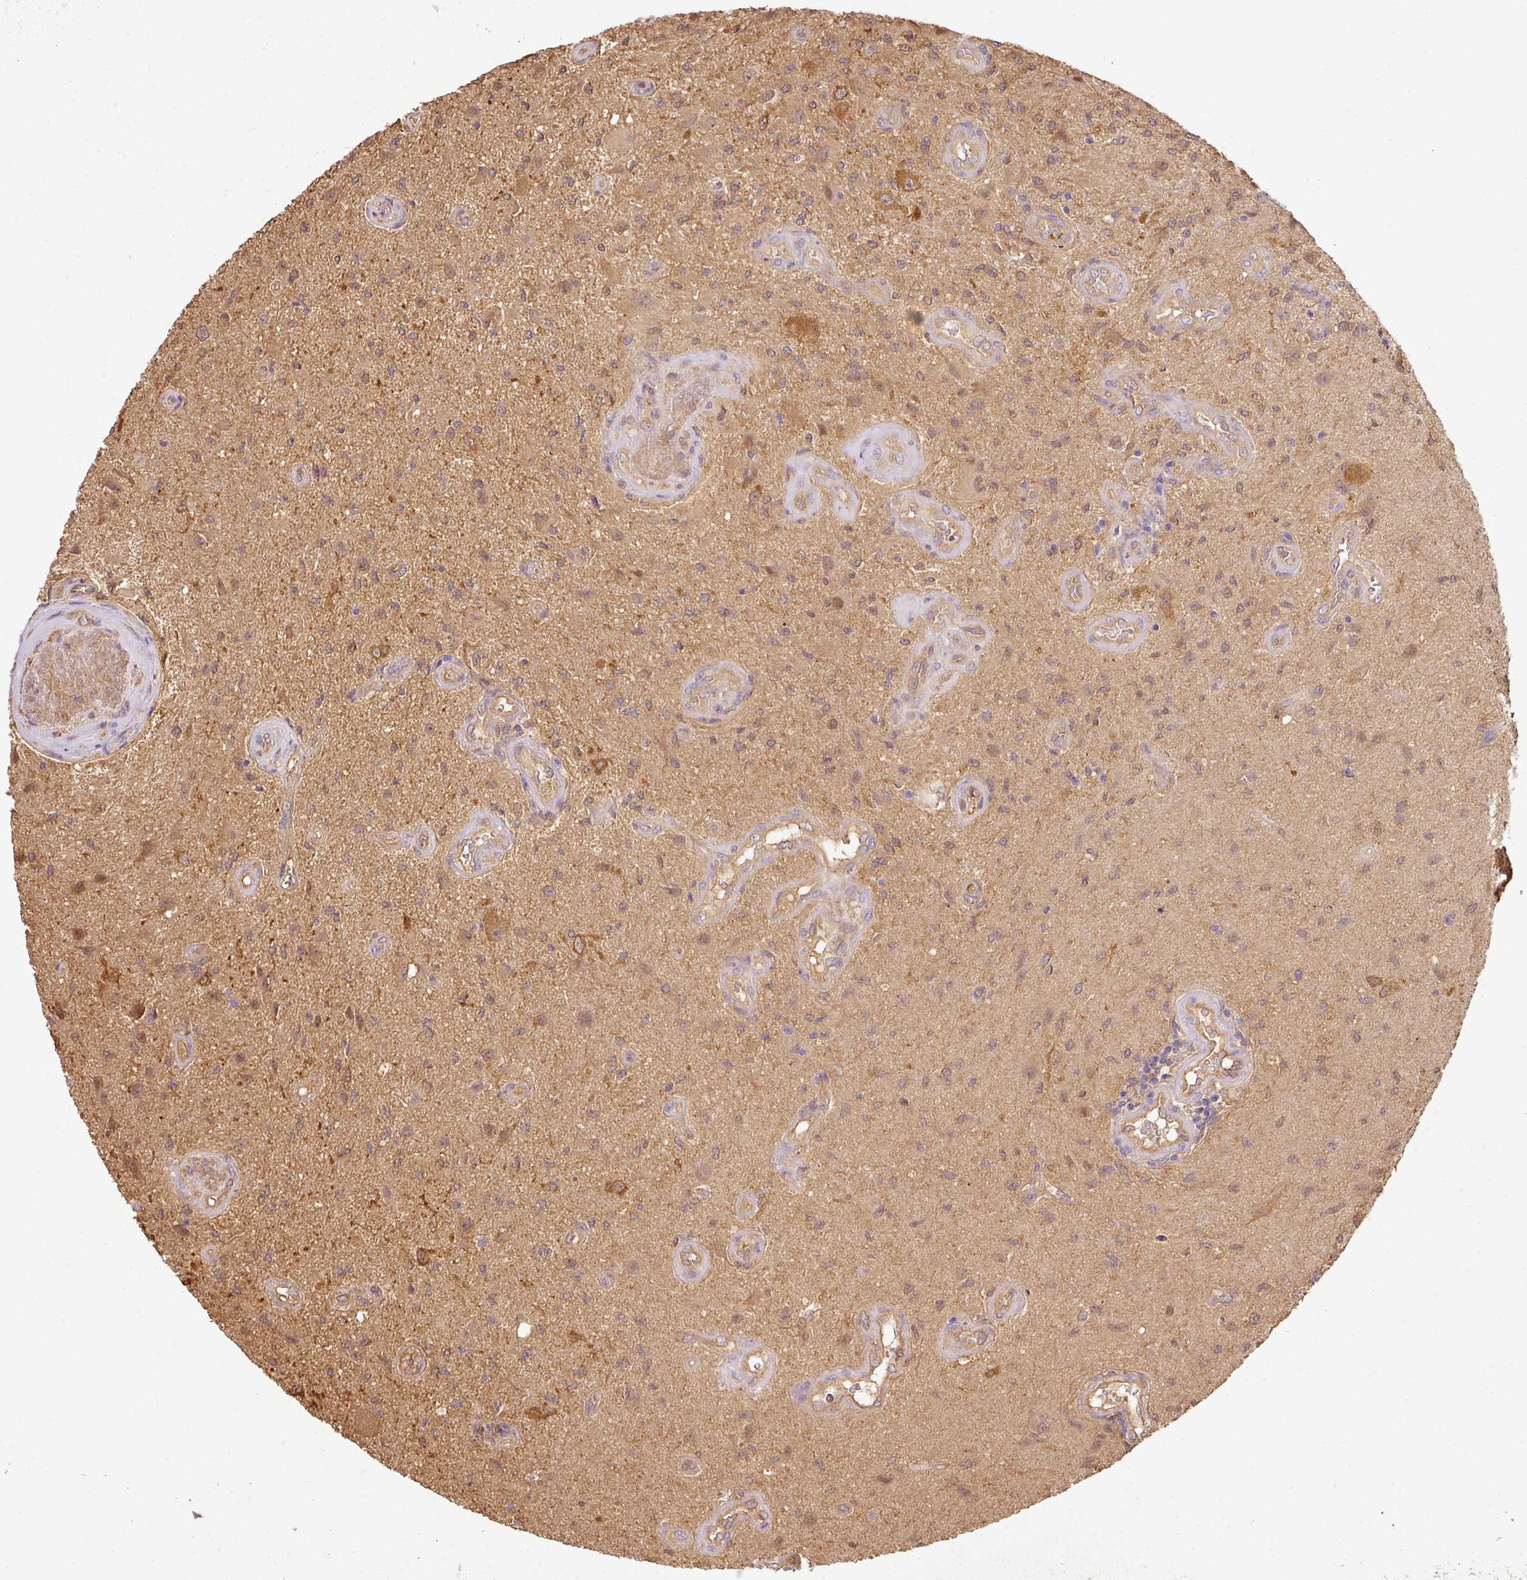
{"staining": {"intensity": "moderate", "quantity": "25%-75%", "location": "cytoplasmic/membranous"}, "tissue": "glioma", "cell_type": "Tumor cells", "image_type": "cancer", "snomed": [{"axis": "morphology", "description": "Glioma, malignant, High grade"}, {"axis": "topography", "description": "Brain"}], "caption": "The photomicrograph exhibits immunohistochemical staining of malignant high-grade glioma. There is moderate cytoplasmic/membranous expression is appreciated in about 25%-75% of tumor cells. The staining was performed using DAB (3,3'-diaminobenzidine) to visualize the protein expression in brown, while the nuclei were stained in blue with hematoxylin (Magnification: 20x).", "gene": "ANKRD18A", "patient": {"sex": "male", "age": 67}}